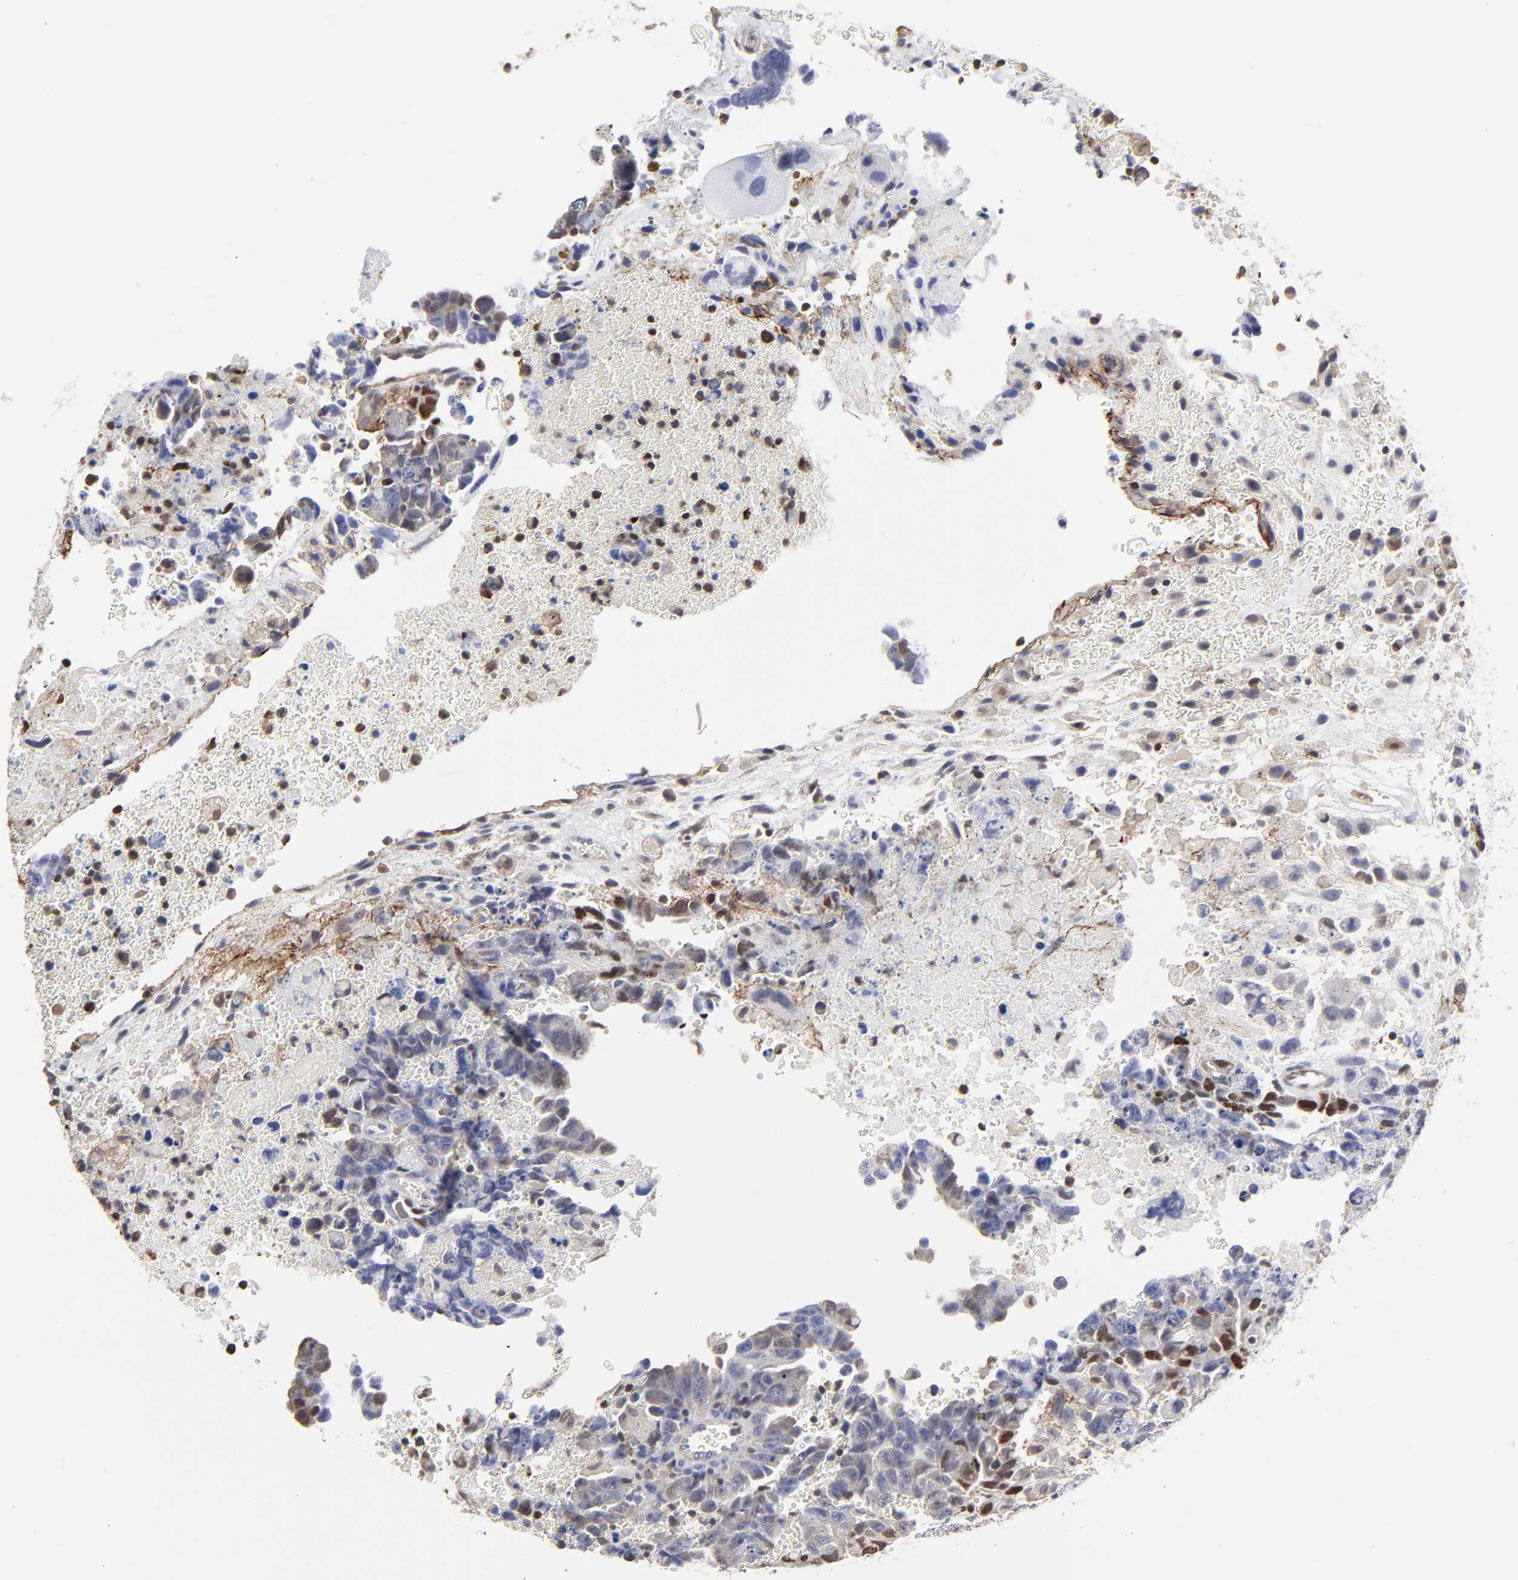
{"staining": {"intensity": "negative", "quantity": "none", "location": "none"}, "tissue": "testis cancer", "cell_type": "Tumor cells", "image_type": "cancer", "snomed": [{"axis": "morphology", "description": "Carcinoma, Embryonal, NOS"}, {"axis": "topography", "description": "Testis"}], "caption": "Immunohistochemical staining of testis embryonal carcinoma demonstrates no significant positivity in tumor cells.", "gene": "TBXT", "patient": {"sex": "male", "age": 28}}